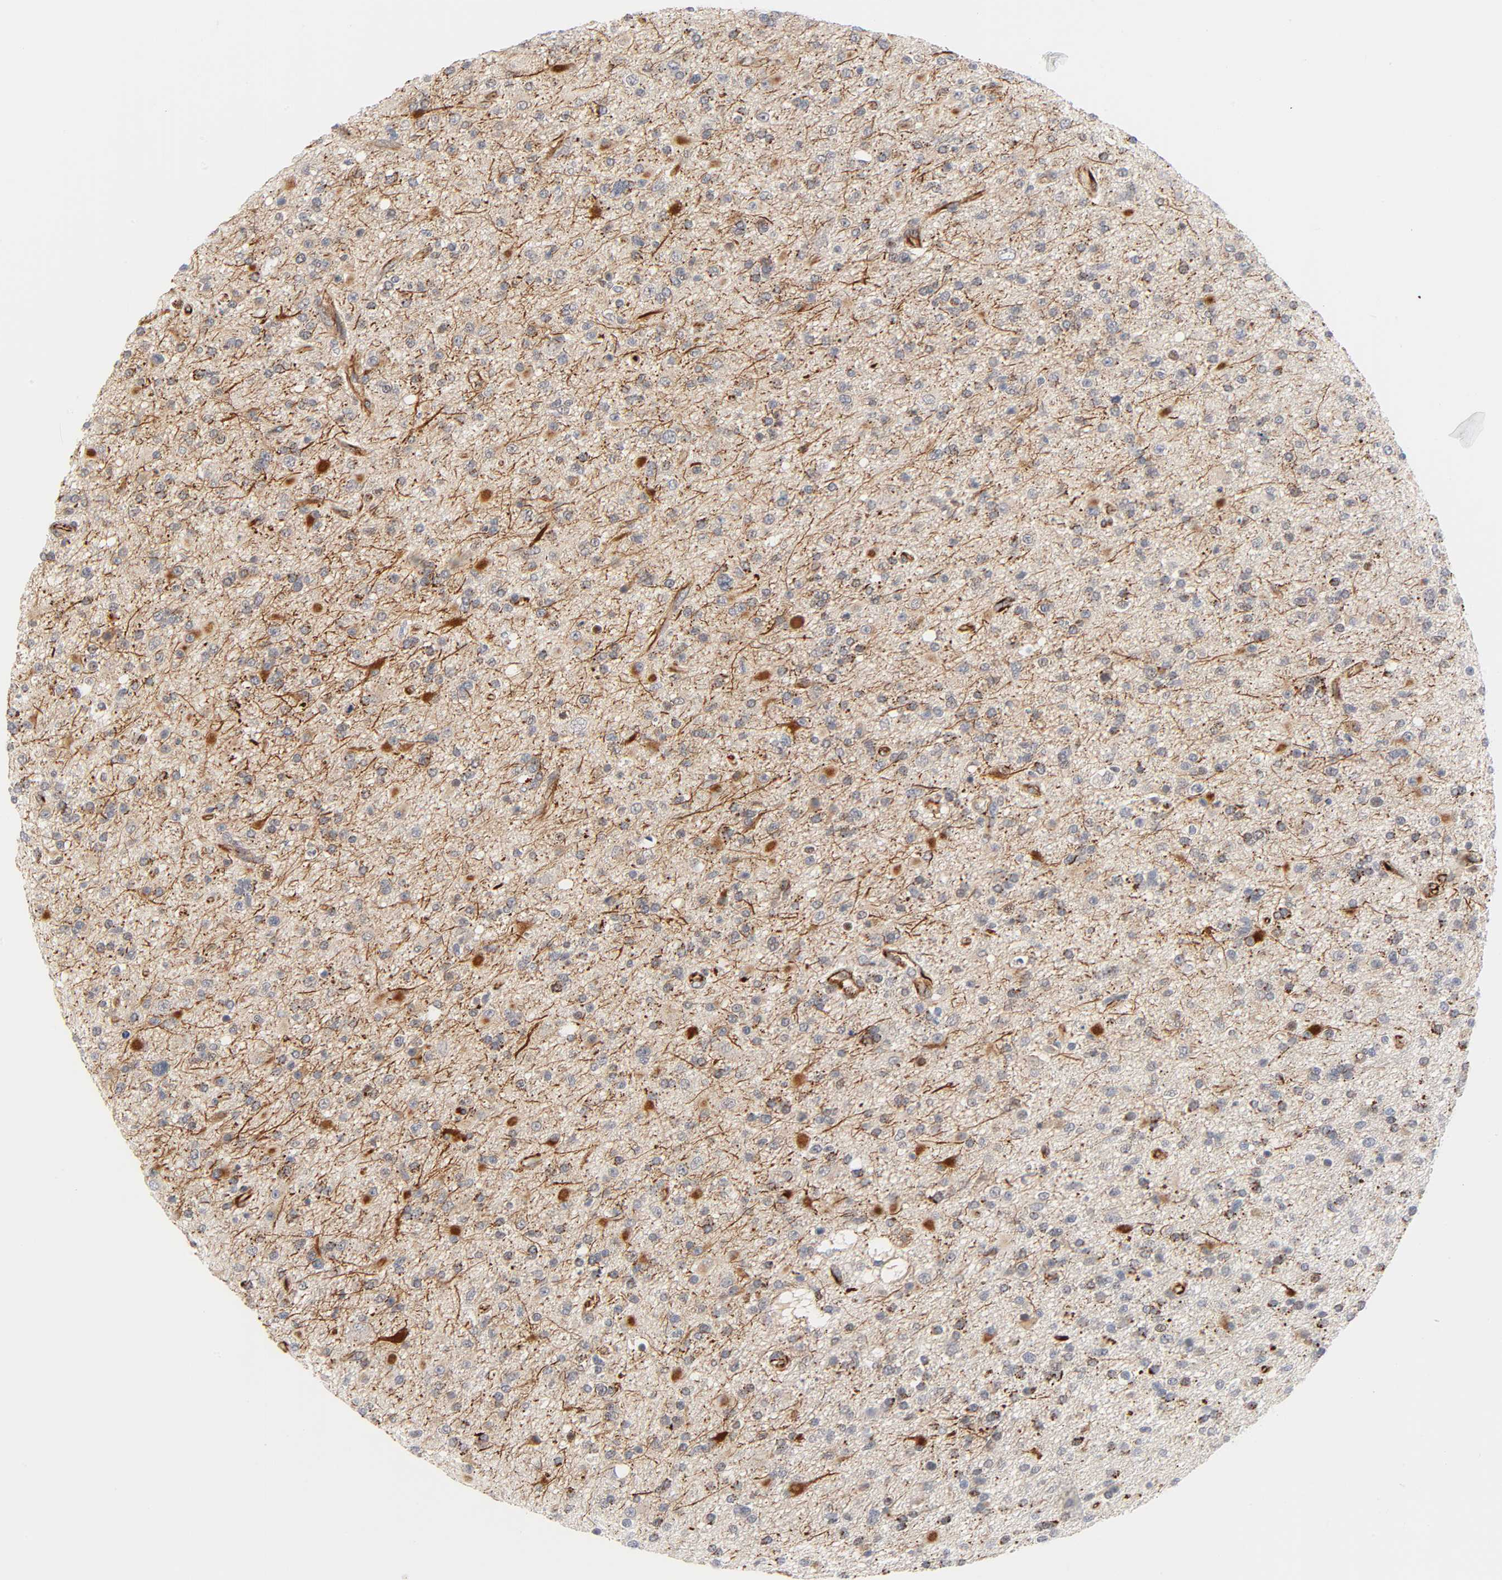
{"staining": {"intensity": "weak", "quantity": ">75%", "location": "cytoplasmic/membranous"}, "tissue": "glioma", "cell_type": "Tumor cells", "image_type": "cancer", "snomed": [{"axis": "morphology", "description": "Glioma, malignant, High grade"}, {"axis": "topography", "description": "Brain"}], "caption": "Tumor cells exhibit low levels of weak cytoplasmic/membranous staining in approximately >75% of cells in human malignant glioma (high-grade).", "gene": "REEP6", "patient": {"sex": "male", "age": 33}}